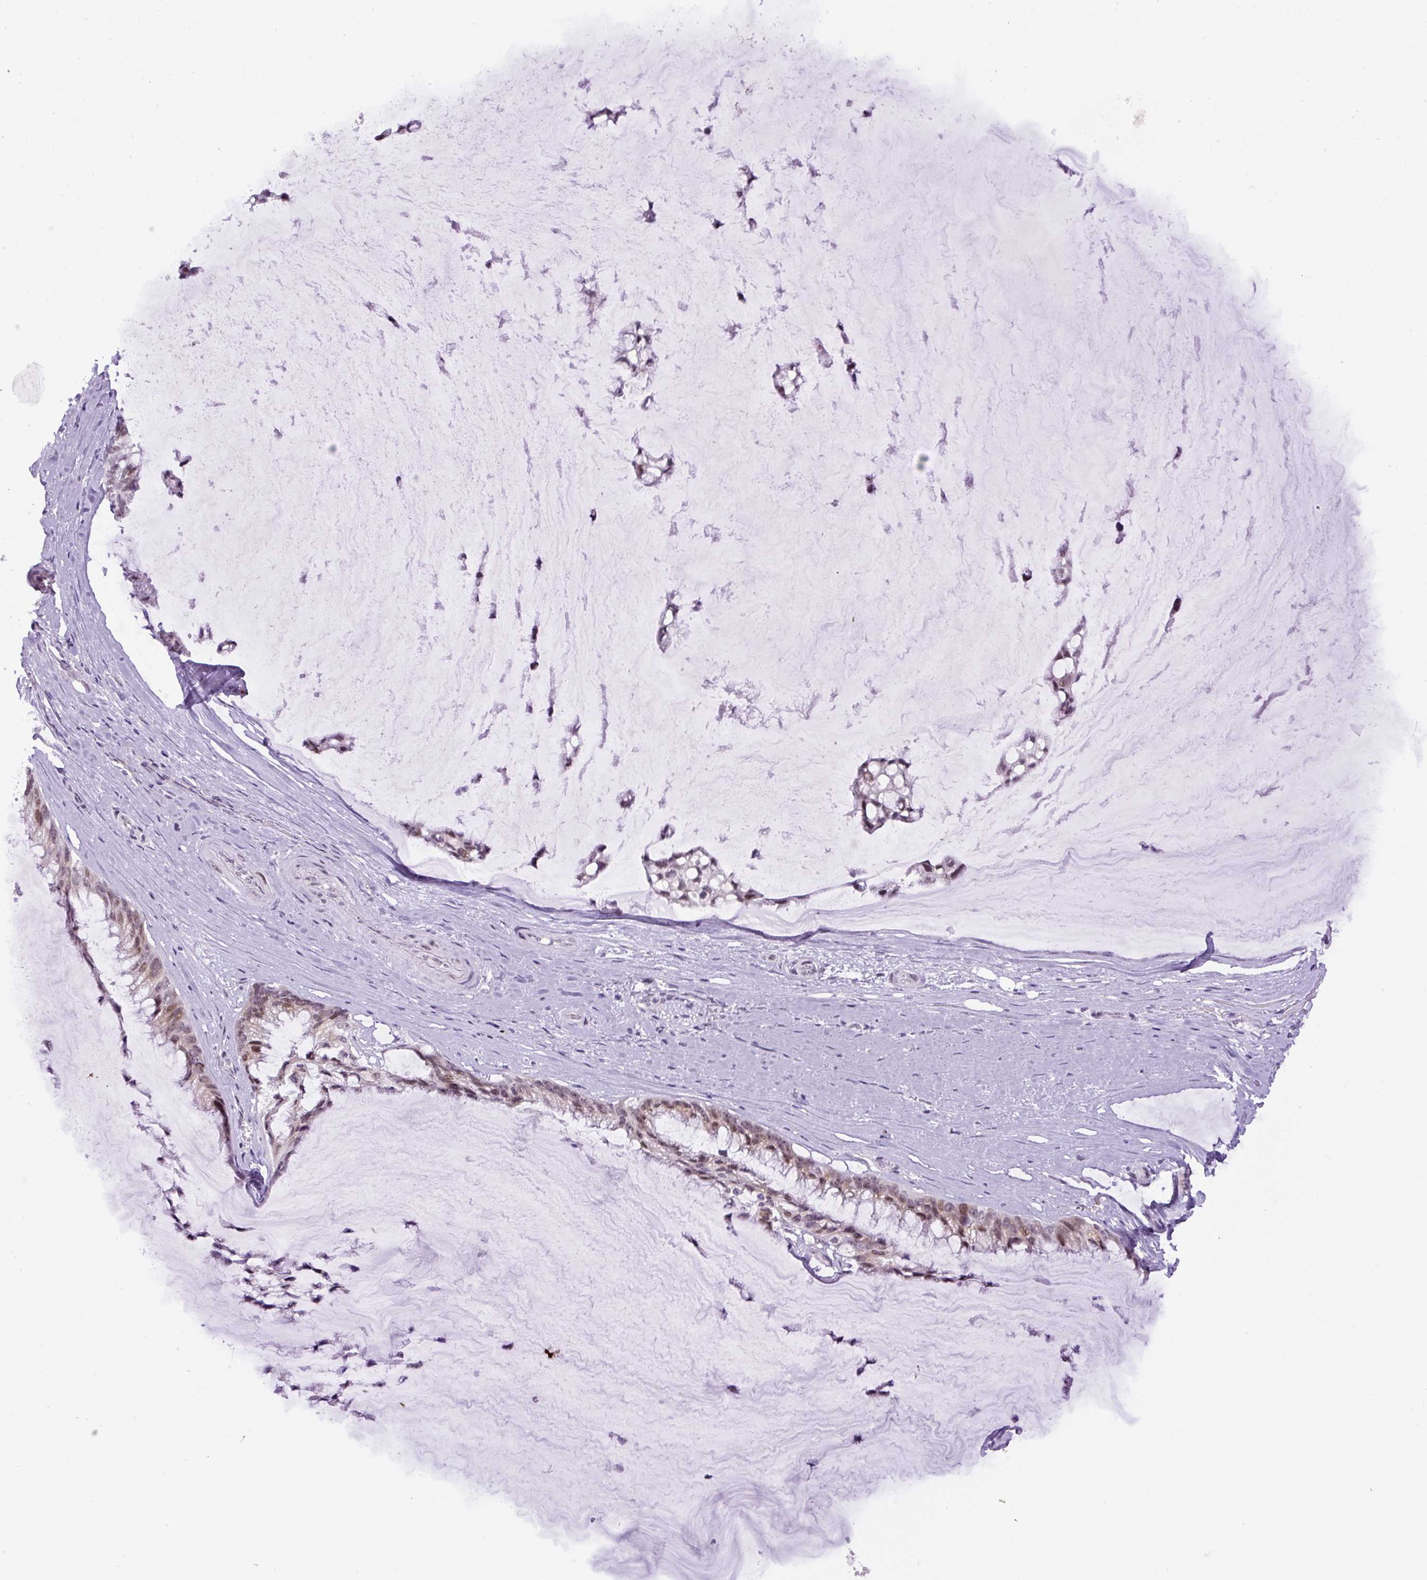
{"staining": {"intensity": "moderate", "quantity": "<25%", "location": "nuclear"}, "tissue": "ovarian cancer", "cell_type": "Tumor cells", "image_type": "cancer", "snomed": [{"axis": "morphology", "description": "Cystadenocarcinoma, mucinous, NOS"}, {"axis": "topography", "description": "Ovary"}], "caption": "Tumor cells display moderate nuclear expression in about <25% of cells in mucinous cystadenocarcinoma (ovarian).", "gene": "RHBDD2", "patient": {"sex": "female", "age": 39}}